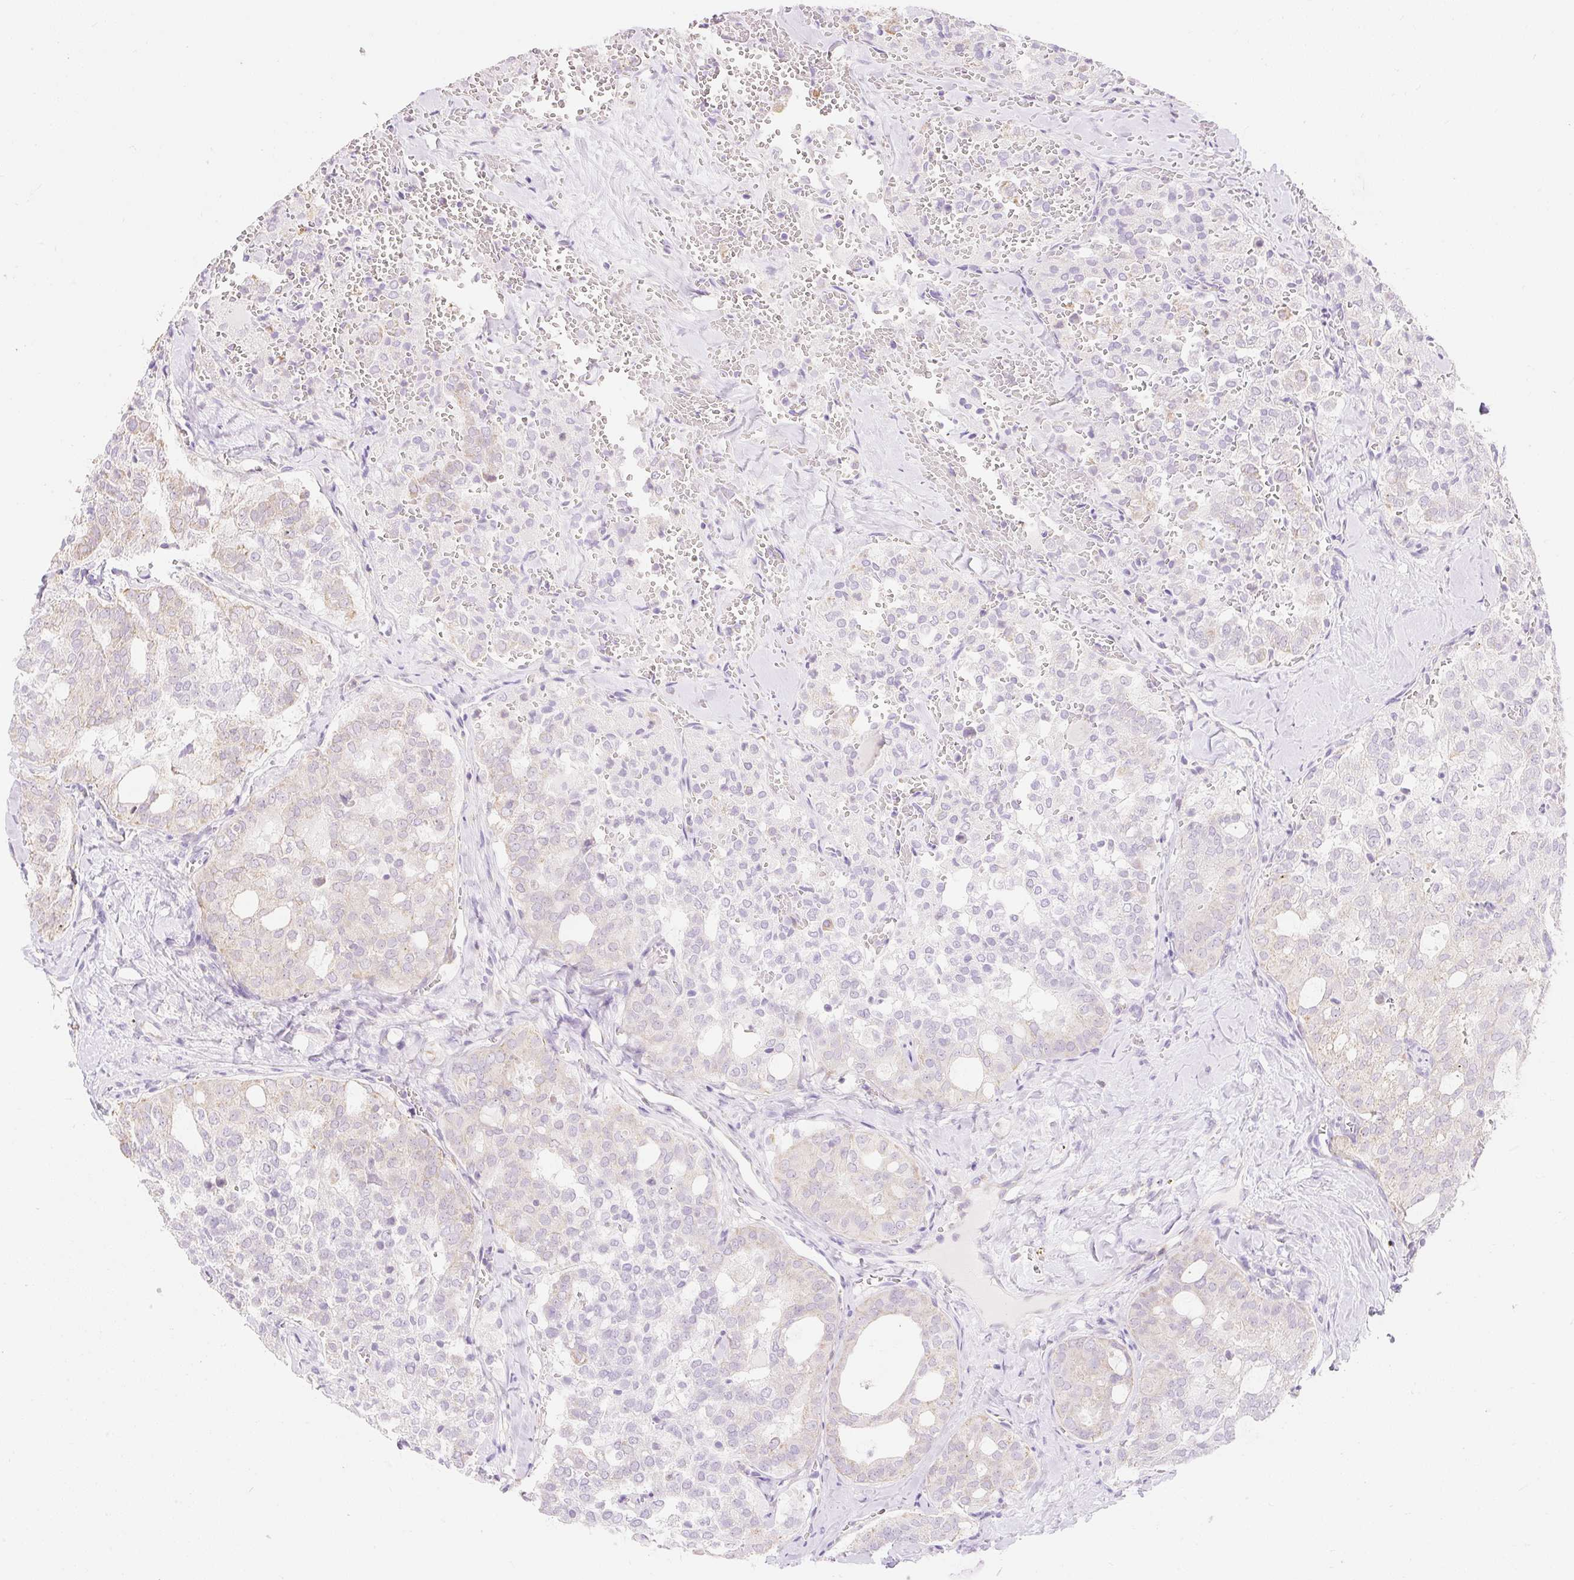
{"staining": {"intensity": "negative", "quantity": "none", "location": "none"}, "tissue": "thyroid cancer", "cell_type": "Tumor cells", "image_type": "cancer", "snomed": [{"axis": "morphology", "description": "Follicular adenoma carcinoma, NOS"}, {"axis": "topography", "description": "Thyroid gland"}], "caption": "Immunohistochemistry of follicular adenoma carcinoma (thyroid) reveals no expression in tumor cells.", "gene": "DHX35", "patient": {"sex": "male", "age": 75}}